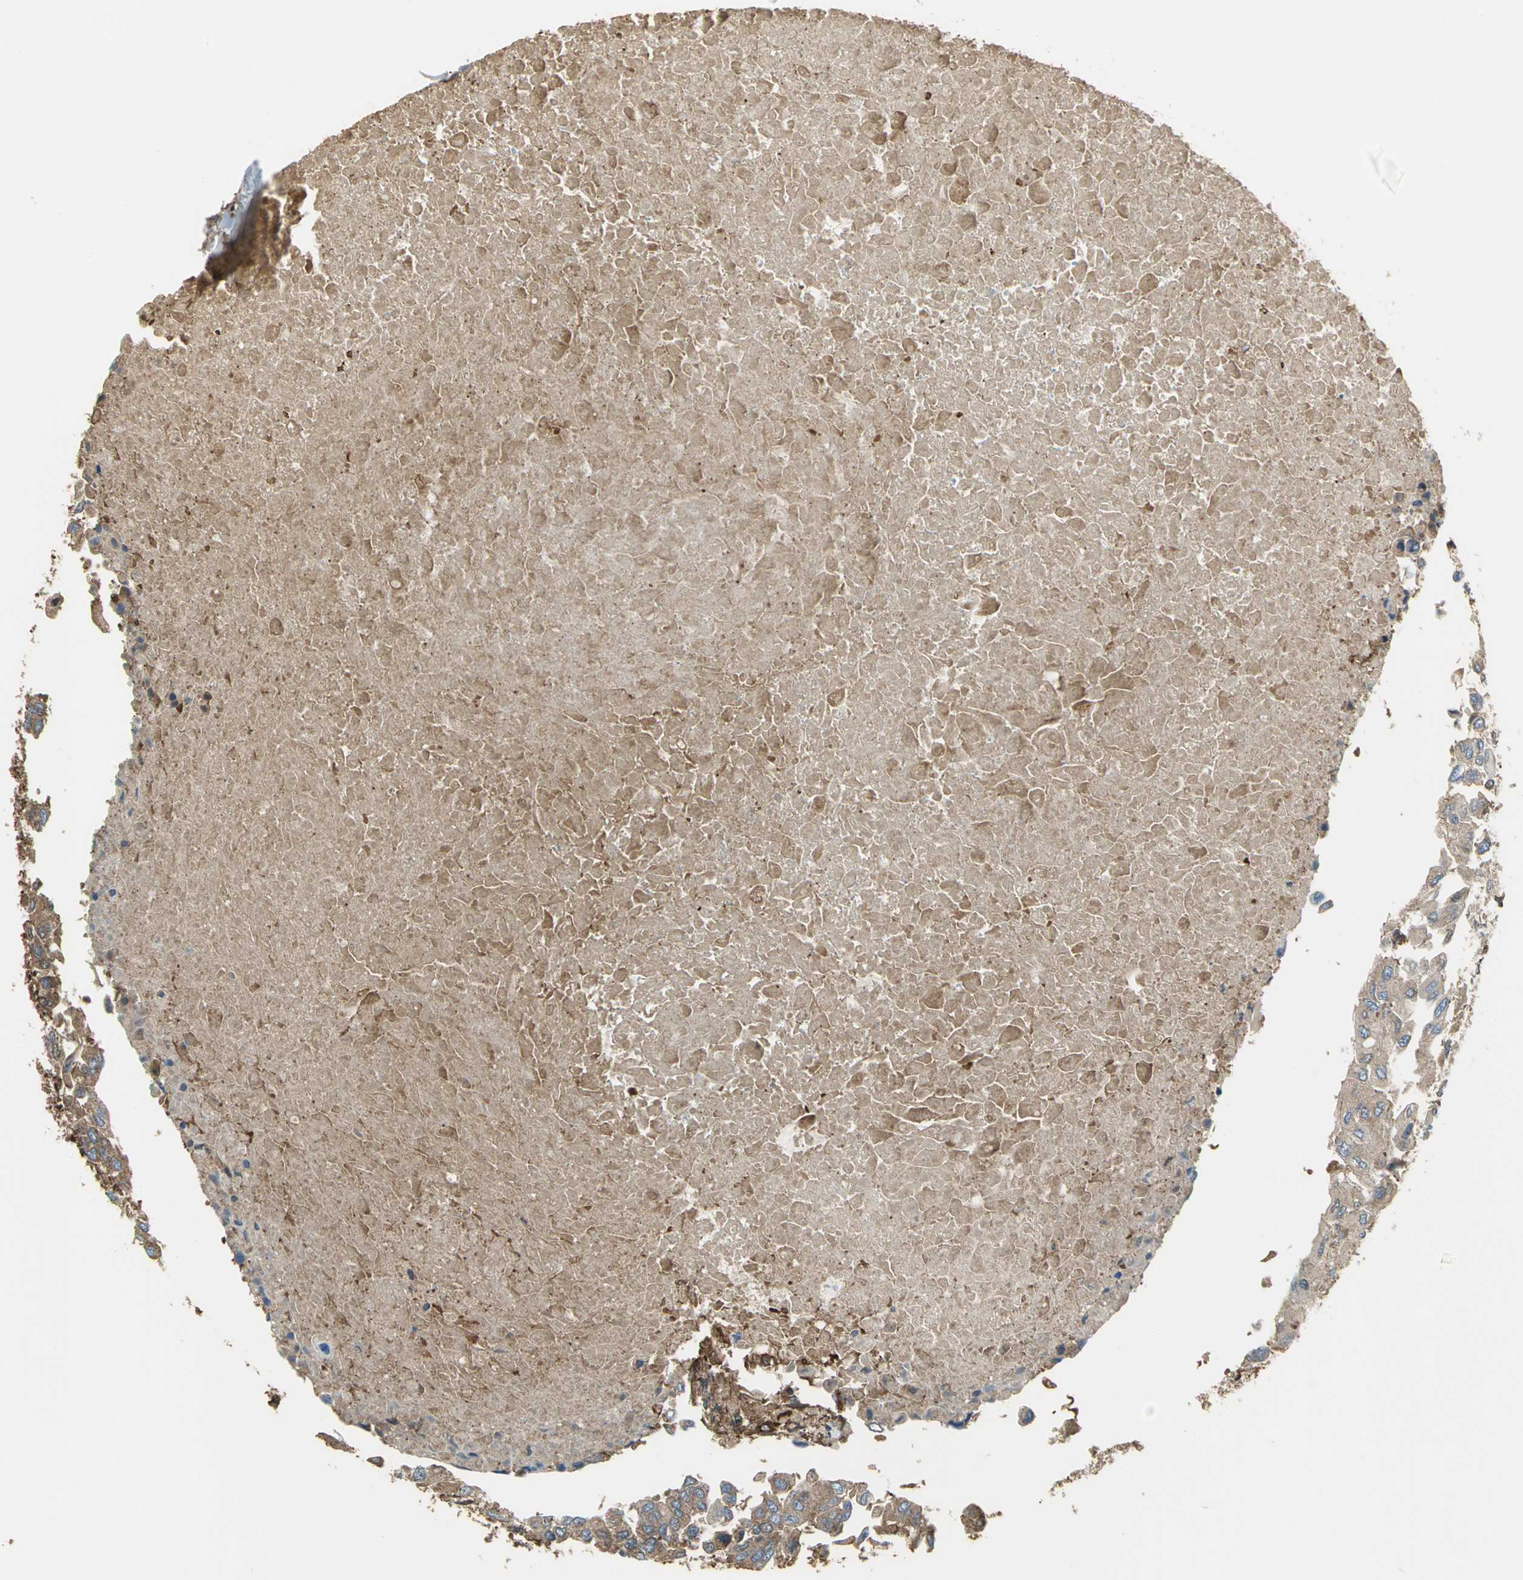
{"staining": {"intensity": "weak", "quantity": ">75%", "location": "cytoplasmic/membranous"}, "tissue": "breast cancer", "cell_type": "Tumor cells", "image_type": "cancer", "snomed": [{"axis": "morphology", "description": "Normal tissue, NOS"}, {"axis": "morphology", "description": "Duct carcinoma"}, {"axis": "topography", "description": "Breast"}], "caption": "Protein expression by immunohistochemistry shows weak cytoplasmic/membranous positivity in approximately >75% of tumor cells in intraductal carcinoma (breast).", "gene": "TLN1", "patient": {"sex": "female", "age": 49}}